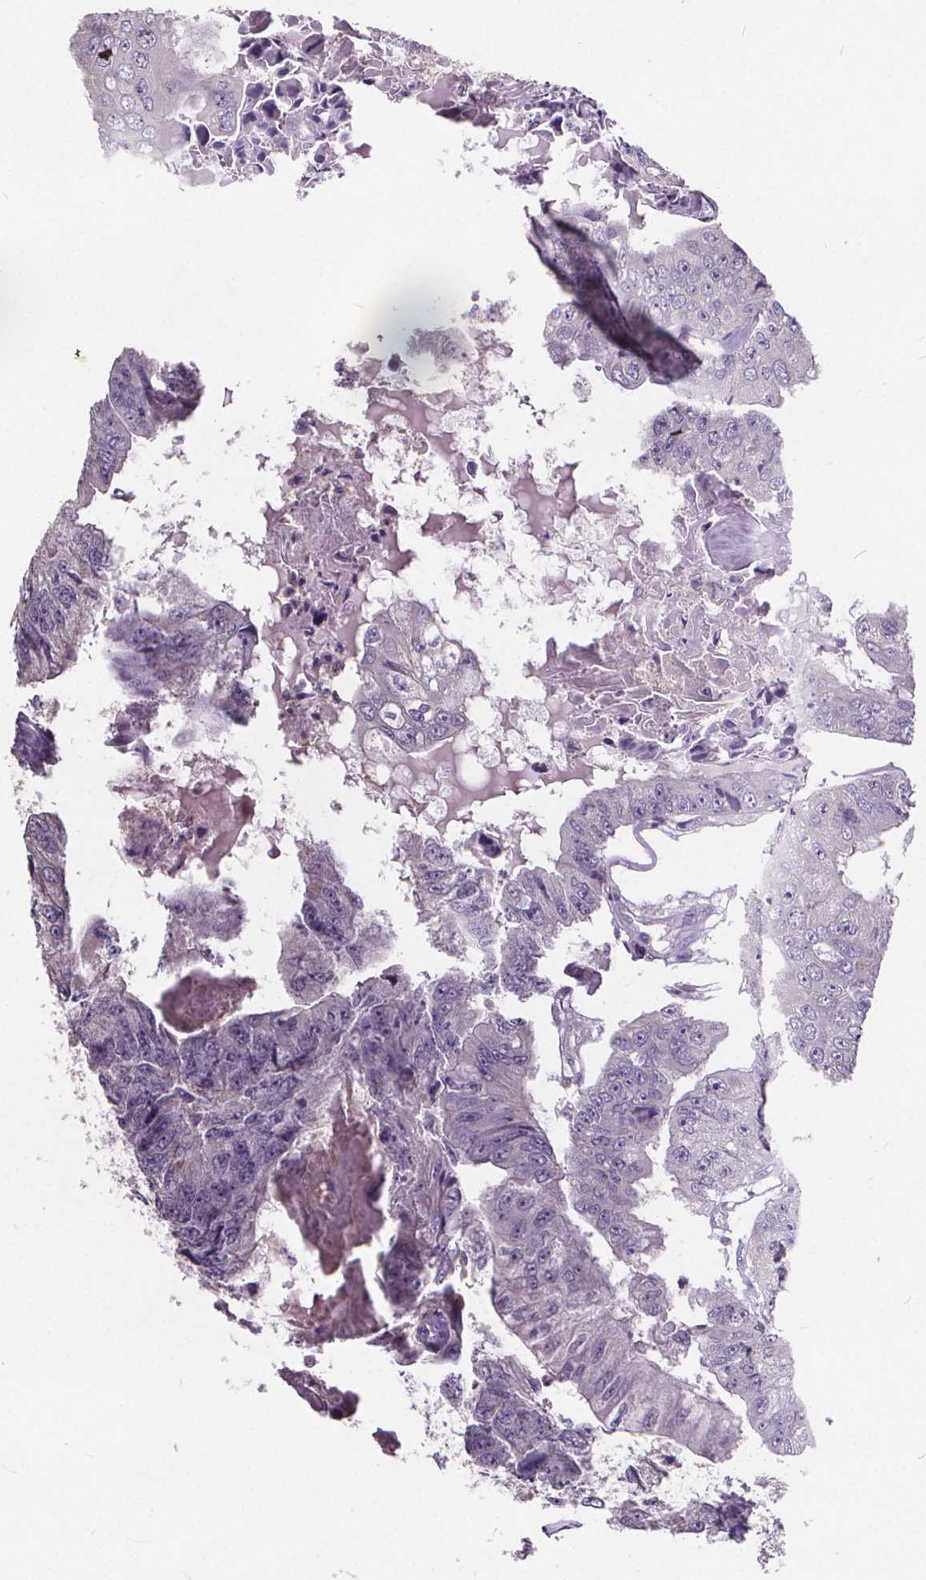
{"staining": {"intensity": "negative", "quantity": "none", "location": "none"}, "tissue": "colorectal cancer", "cell_type": "Tumor cells", "image_type": "cancer", "snomed": [{"axis": "morphology", "description": "Adenocarcinoma, NOS"}, {"axis": "topography", "description": "Colon"}], "caption": "An IHC image of colorectal cancer is shown. There is no staining in tumor cells of colorectal cancer. The staining was performed using DAB to visualize the protein expression in brown, while the nuclei were stained in blue with hematoxylin (Magnification: 20x).", "gene": "ATP6V1D", "patient": {"sex": "female", "age": 67}}